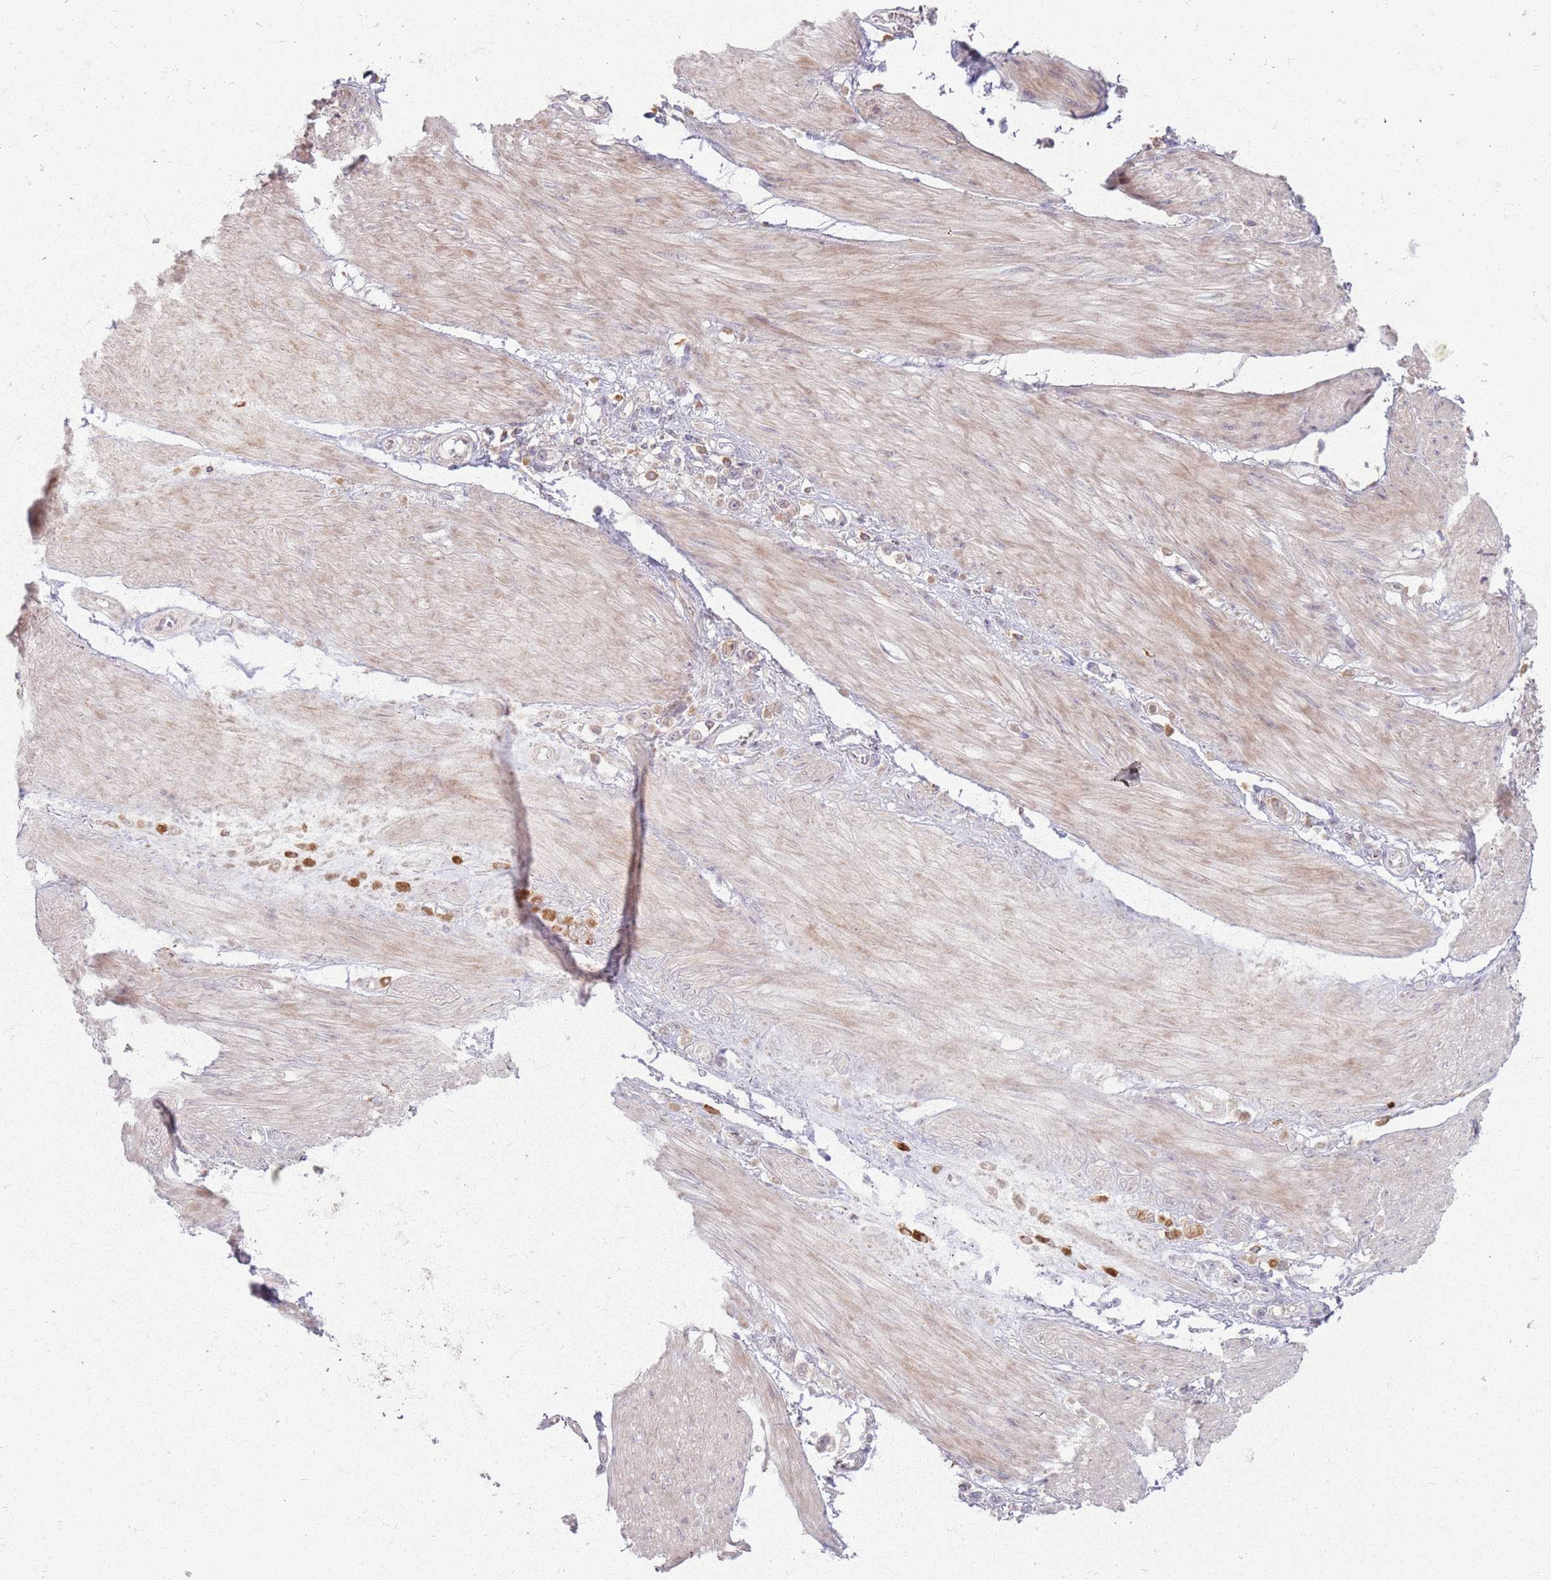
{"staining": {"intensity": "moderate", "quantity": "25%-75%", "location": "cytoplasmic/membranous"}, "tissue": "stomach cancer", "cell_type": "Tumor cells", "image_type": "cancer", "snomed": [{"axis": "morphology", "description": "Adenocarcinoma, NOS"}, {"axis": "topography", "description": "Stomach"}], "caption": "Stomach adenocarcinoma stained with a brown dye reveals moderate cytoplasmic/membranous positive expression in approximately 25%-75% of tumor cells.", "gene": "ZDHHC2", "patient": {"sex": "female", "age": 65}}